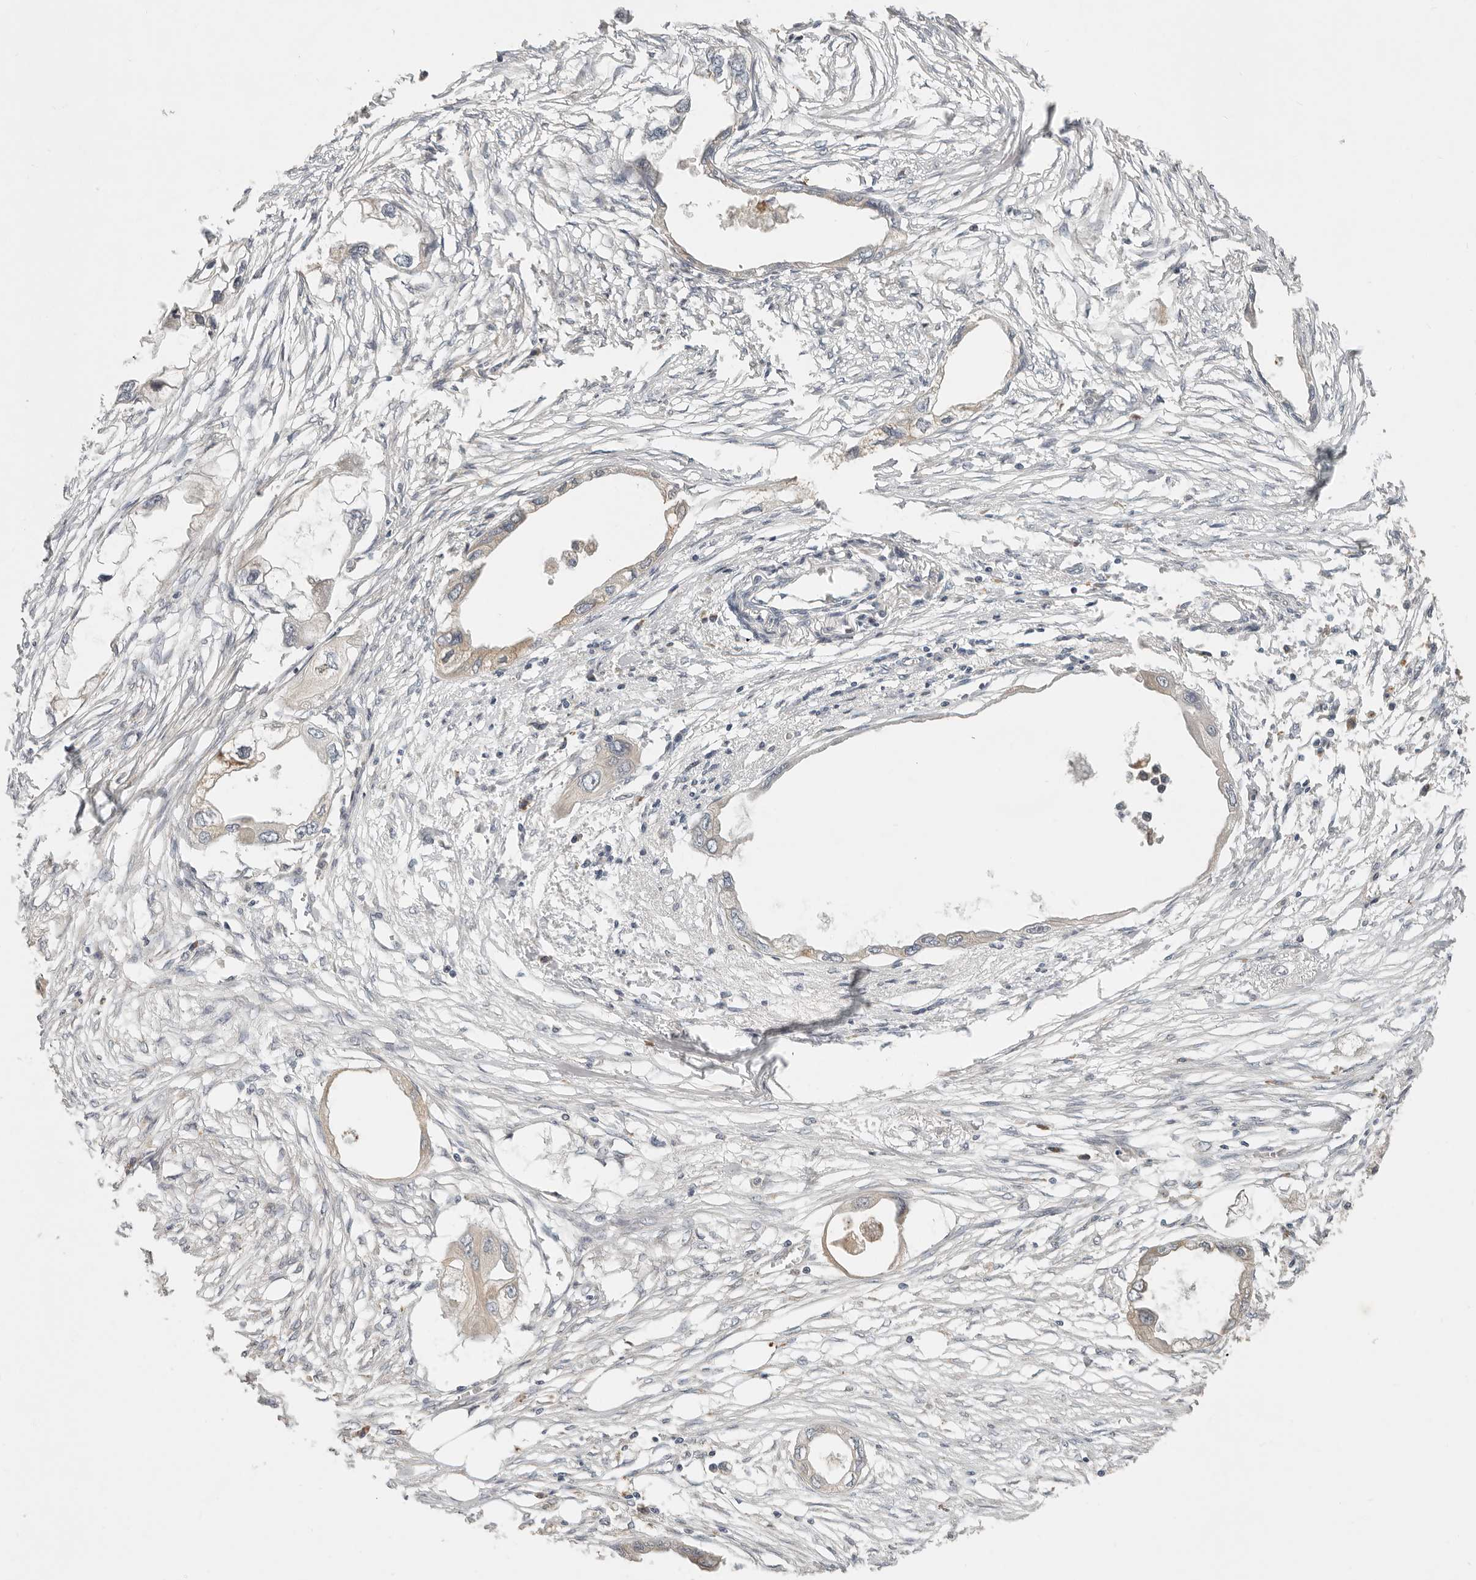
{"staining": {"intensity": "weak", "quantity": "<25%", "location": "cytoplasmic/membranous"}, "tissue": "endometrial cancer", "cell_type": "Tumor cells", "image_type": "cancer", "snomed": [{"axis": "morphology", "description": "Adenocarcinoma, NOS"}, {"axis": "morphology", "description": "Adenocarcinoma, metastatic, NOS"}, {"axis": "topography", "description": "Adipose tissue"}, {"axis": "topography", "description": "Endometrium"}], "caption": "Image shows no protein staining in tumor cells of metastatic adenocarcinoma (endometrial) tissue.", "gene": "ARHGEF10L", "patient": {"sex": "female", "age": 67}}